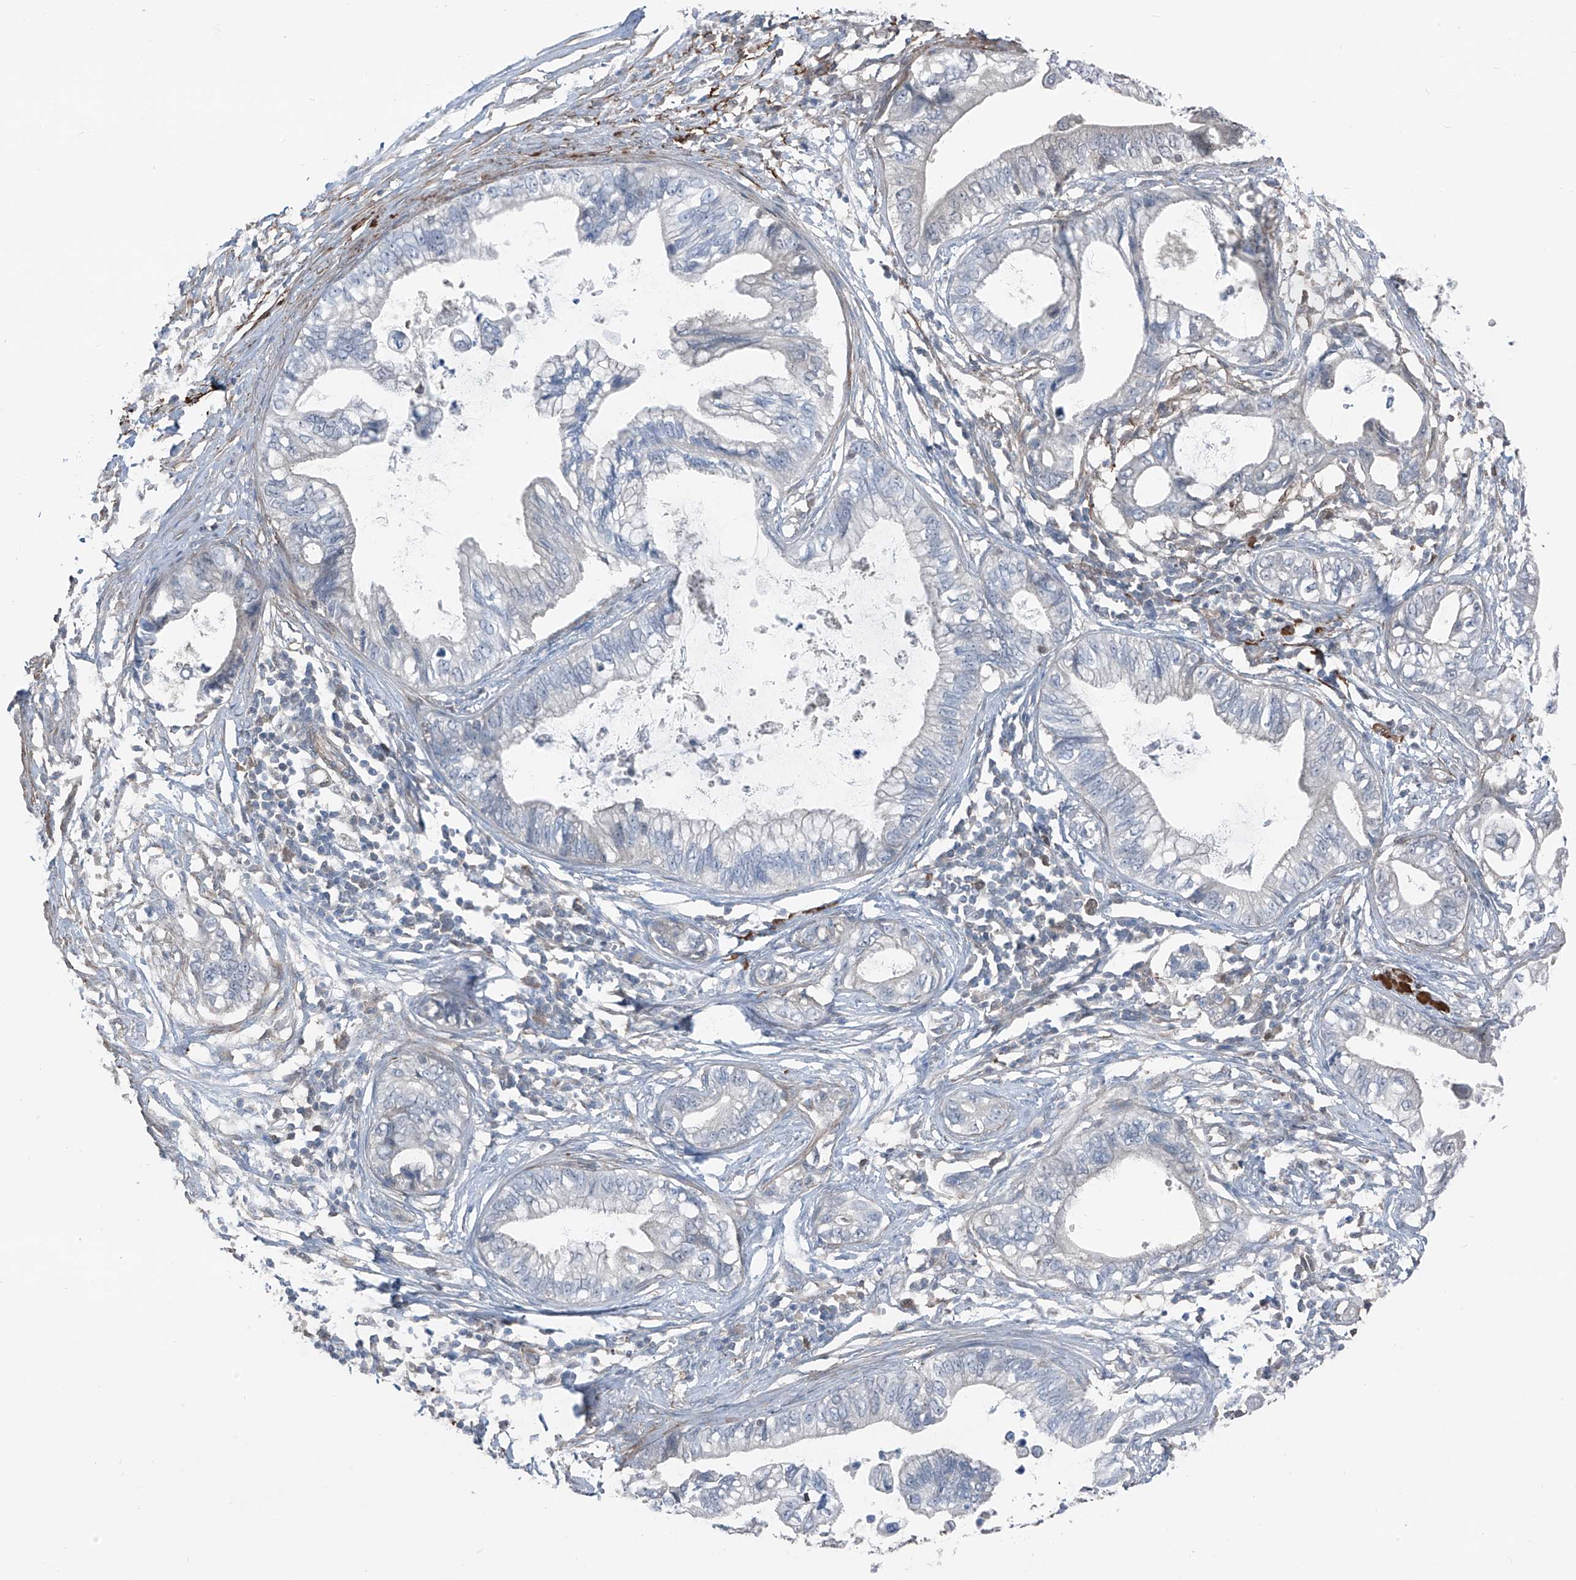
{"staining": {"intensity": "negative", "quantity": "none", "location": "none"}, "tissue": "pancreatic cancer", "cell_type": "Tumor cells", "image_type": "cancer", "snomed": [{"axis": "morphology", "description": "Adenocarcinoma, NOS"}, {"axis": "topography", "description": "Pancreas"}], "caption": "Pancreatic cancer (adenocarcinoma) was stained to show a protein in brown. There is no significant expression in tumor cells.", "gene": "HSPB11", "patient": {"sex": "male", "age": 56}}